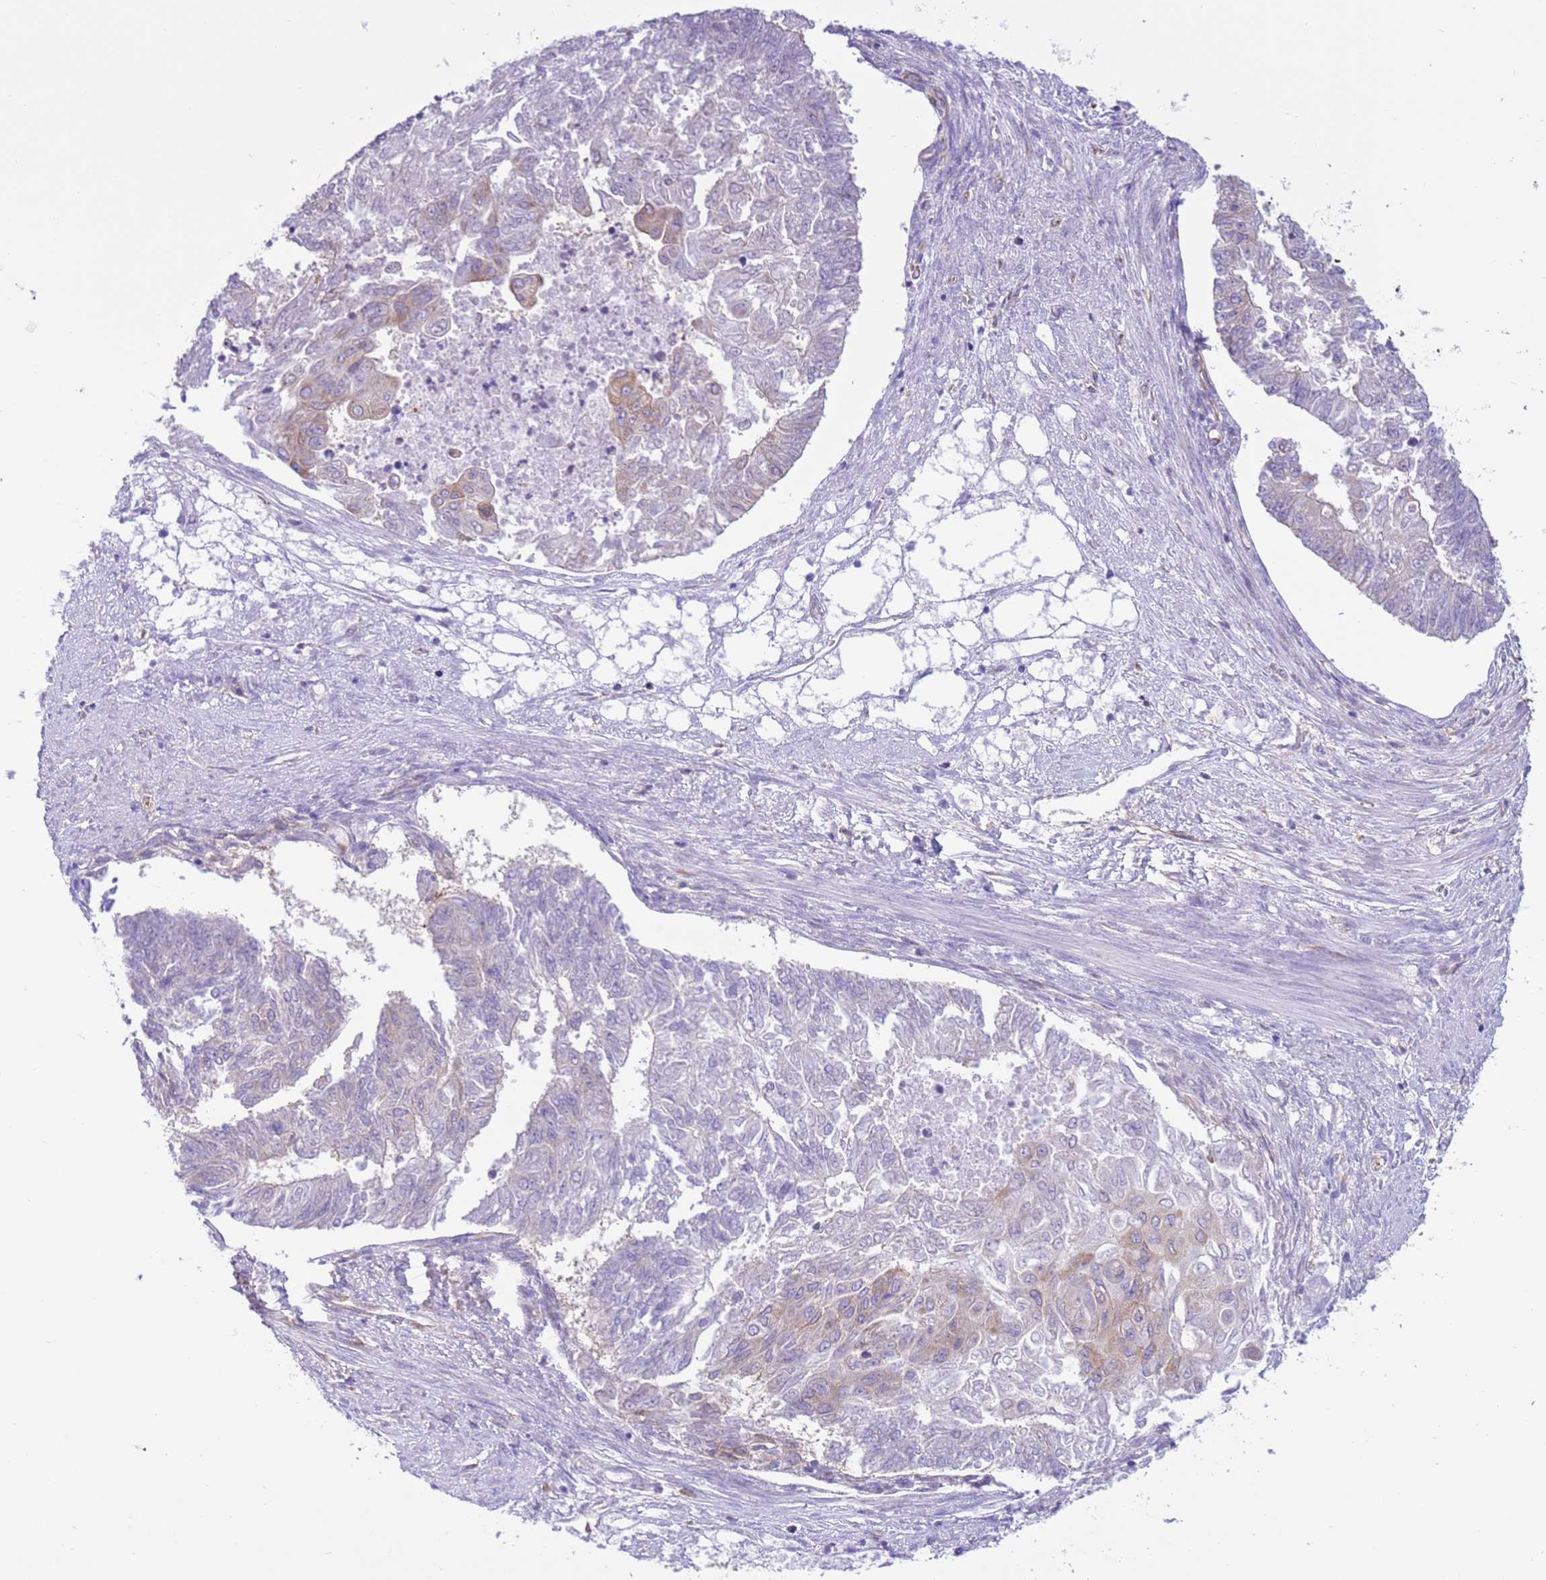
{"staining": {"intensity": "weak", "quantity": "<25%", "location": "cytoplasmic/membranous"}, "tissue": "endometrial cancer", "cell_type": "Tumor cells", "image_type": "cancer", "snomed": [{"axis": "morphology", "description": "Adenocarcinoma, NOS"}, {"axis": "topography", "description": "Endometrium"}], "caption": "DAB immunohistochemical staining of human endometrial cancer (adenocarcinoma) reveals no significant expression in tumor cells.", "gene": "VARS1", "patient": {"sex": "female", "age": 32}}